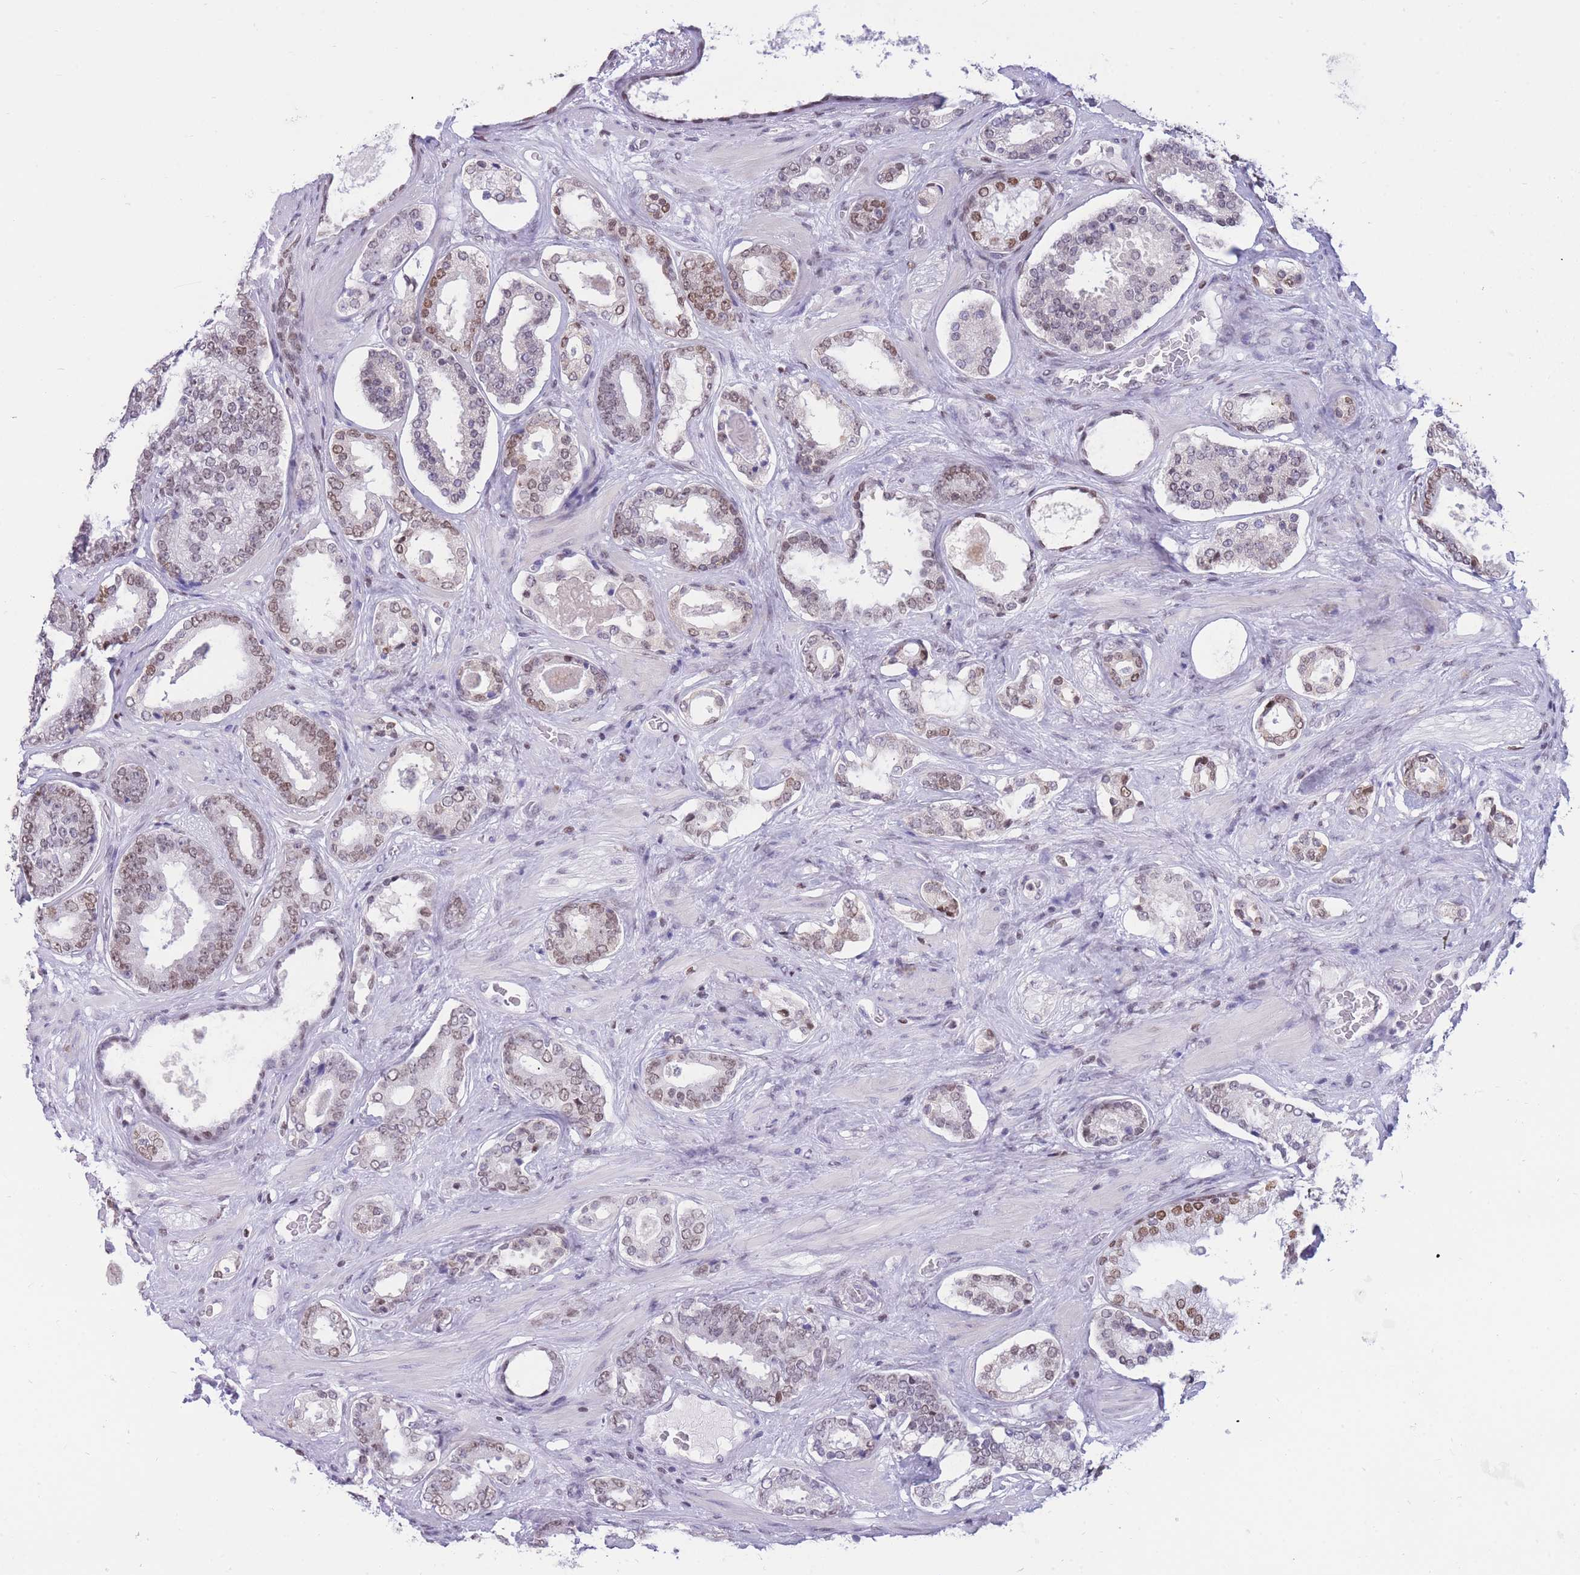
{"staining": {"intensity": "weak", "quantity": "25%-75%", "location": "nuclear"}, "tissue": "prostate cancer", "cell_type": "Tumor cells", "image_type": "cancer", "snomed": [{"axis": "morphology", "description": "Adenocarcinoma, High grade"}, {"axis": "topography", "description": "Prostate"}], "caption": "Protein staining shows weak nuclear staining in about 25%-75% of tumor cells in high-grade adenocarcinoma (prostate).", "gene": "HMGN1", "patient": {"sex": "male", "age": 60}}